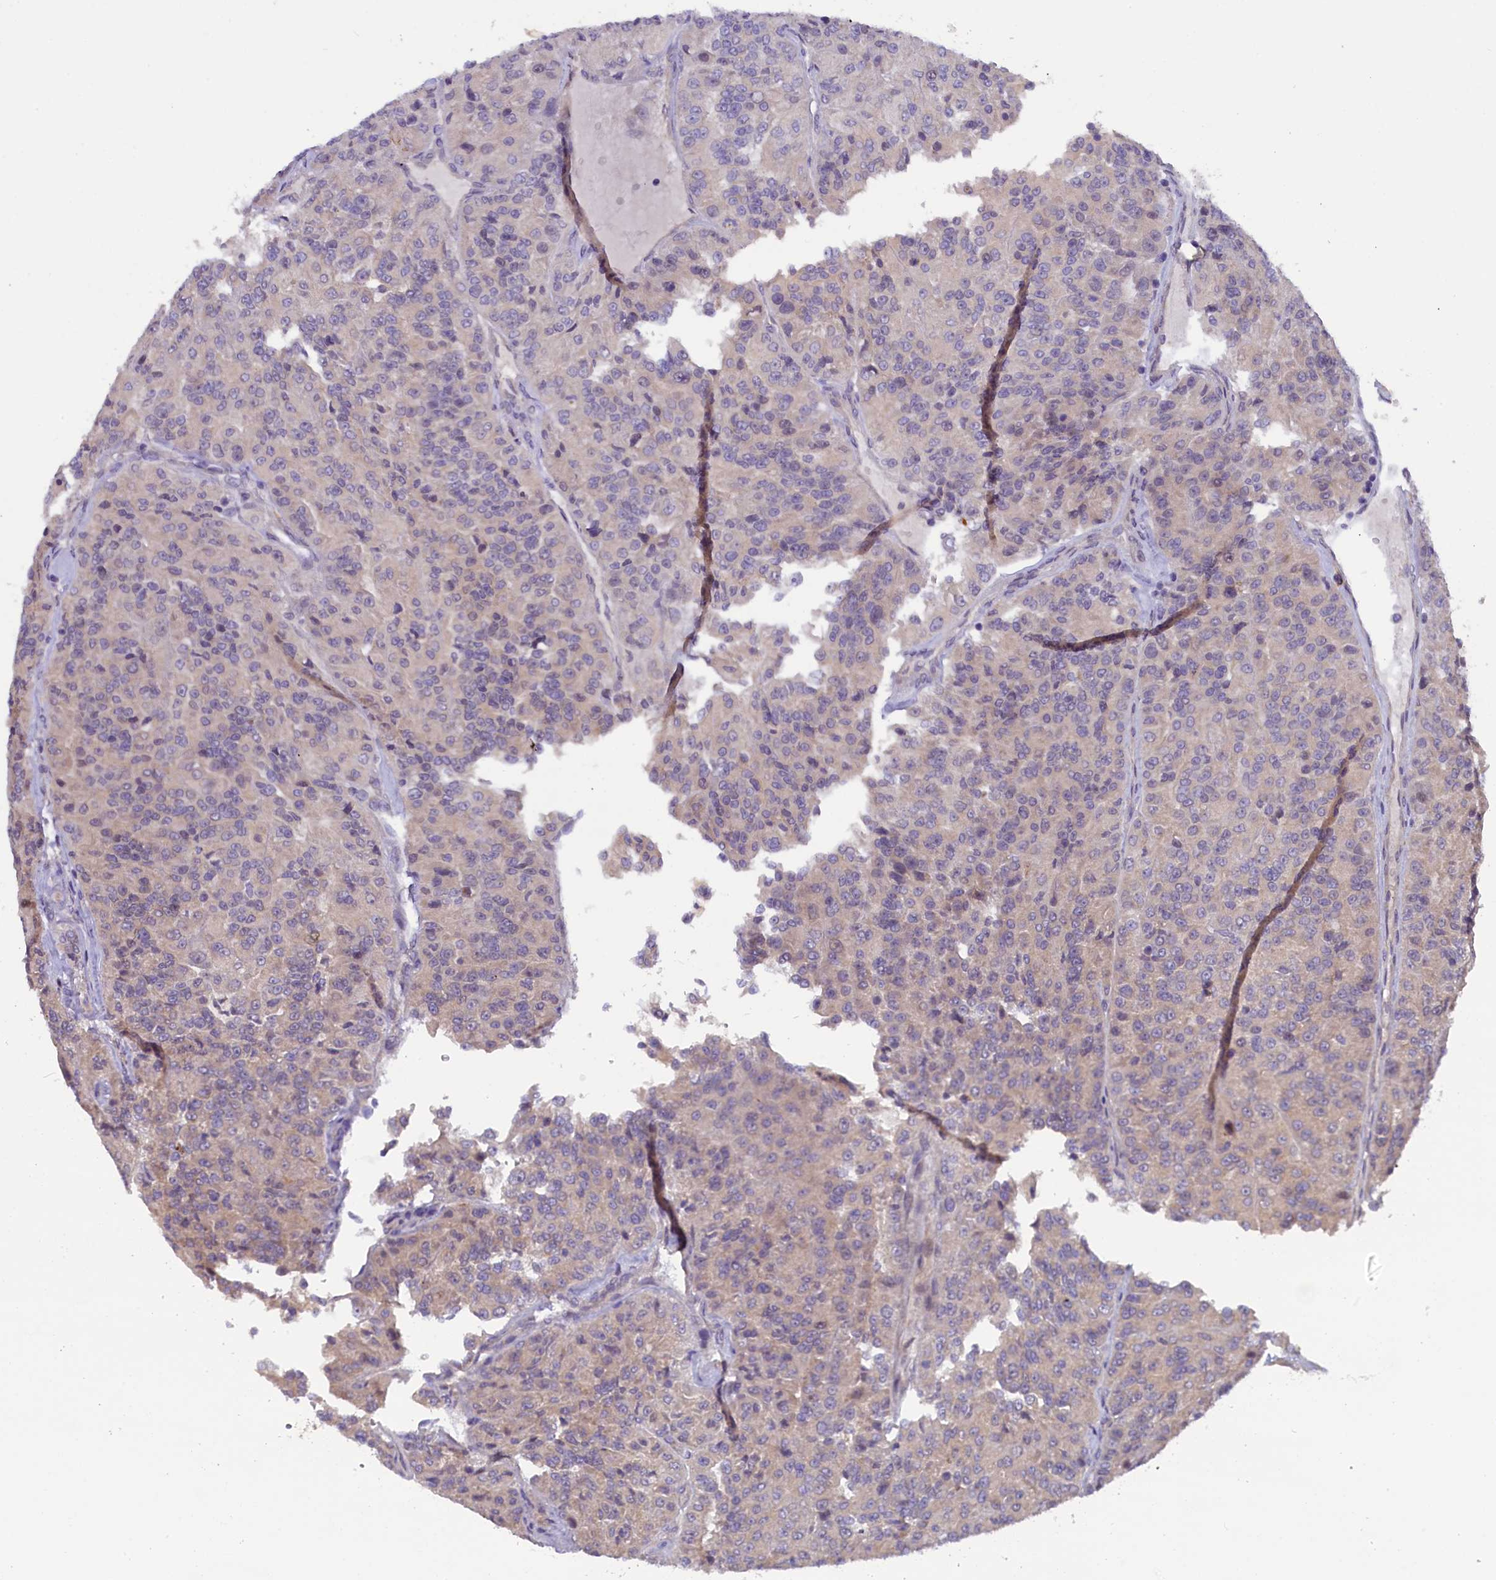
{"staining": {"intensity": "weak", "quantity": "<25%", "location": "cytoplasmic/membranous"}, "tissue": "renal cancer", "cell_type": "Tumor cells", "image_type": "cancer", "snomed": [{"axis": "morphology", "description": "Adenocarcinoma, NOS"}, {"axis": "topography", "description": "Kidney"}], "caption": "Immunohistochemistry (IHC) photomicrograph of renal cancer (adenocarcinoma) stained for a protein (brown), which shows no positivity in tumor cells.", "gene": "CCDC9B", "patient": {"sex": "female", "age": 63}}